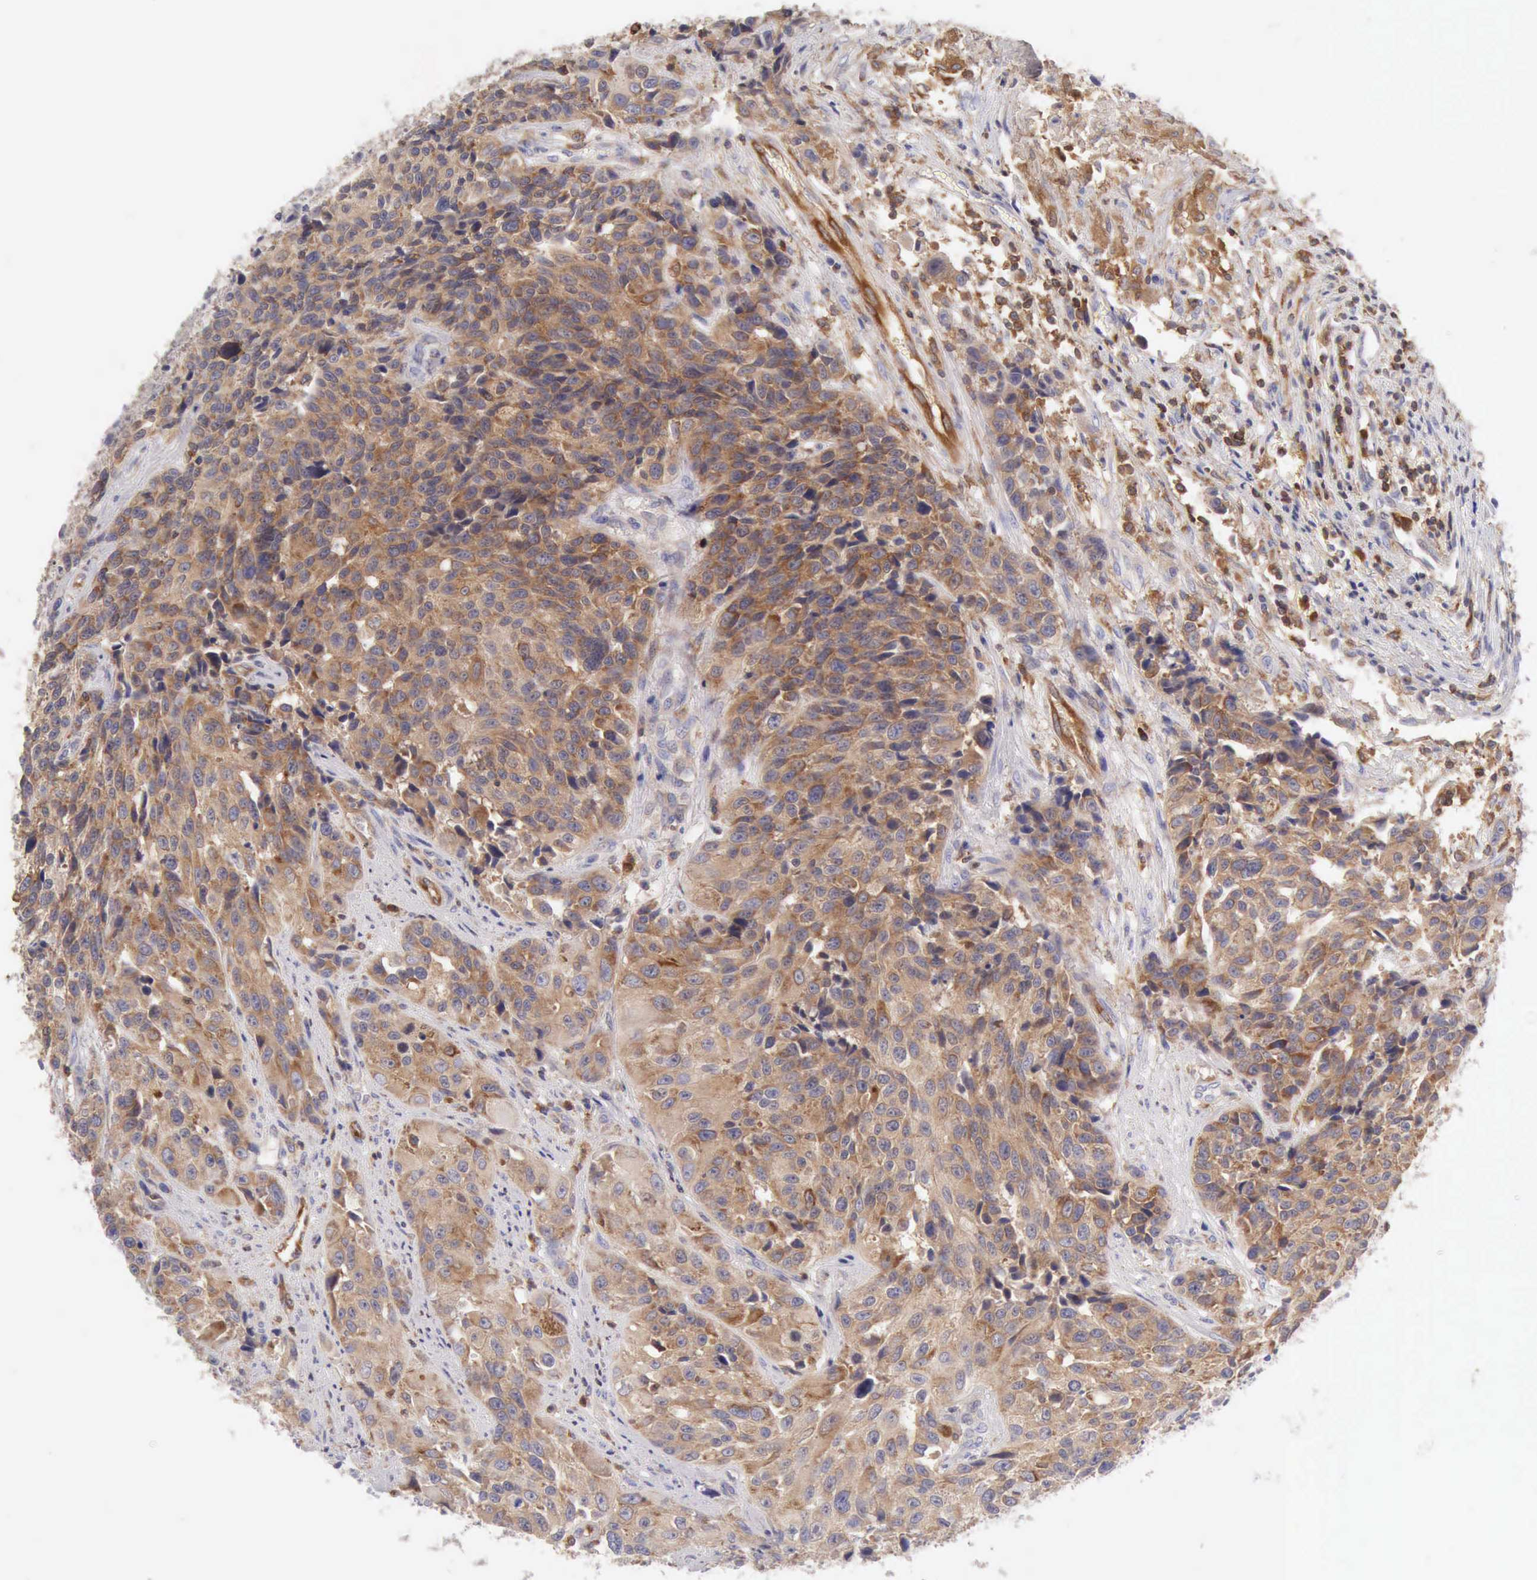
{"staining": {"intensity": "weak", "quantity": "25%-75%", "location": "cytoplasmic/membranous"}, "tissue": "urothelial cancer", "cell_type": "Tumor cells", "image_type": "cancer", "snomed": [{"axis": "morphology", "description": "Urothelial carcinoma, High grade"}, {"axis": "topography", "description": "Urinary bladder"}], "caption": "A photomicrograph showing weak cytoplasmic/membranous staining in approximately 25%-75% of tumor cells in high-grade urothelial carcinoma, as visualized by brown immunohistochemical staining.", "gene": "ARHGAP4", "patient": {"sex": "female", "age": 81}}